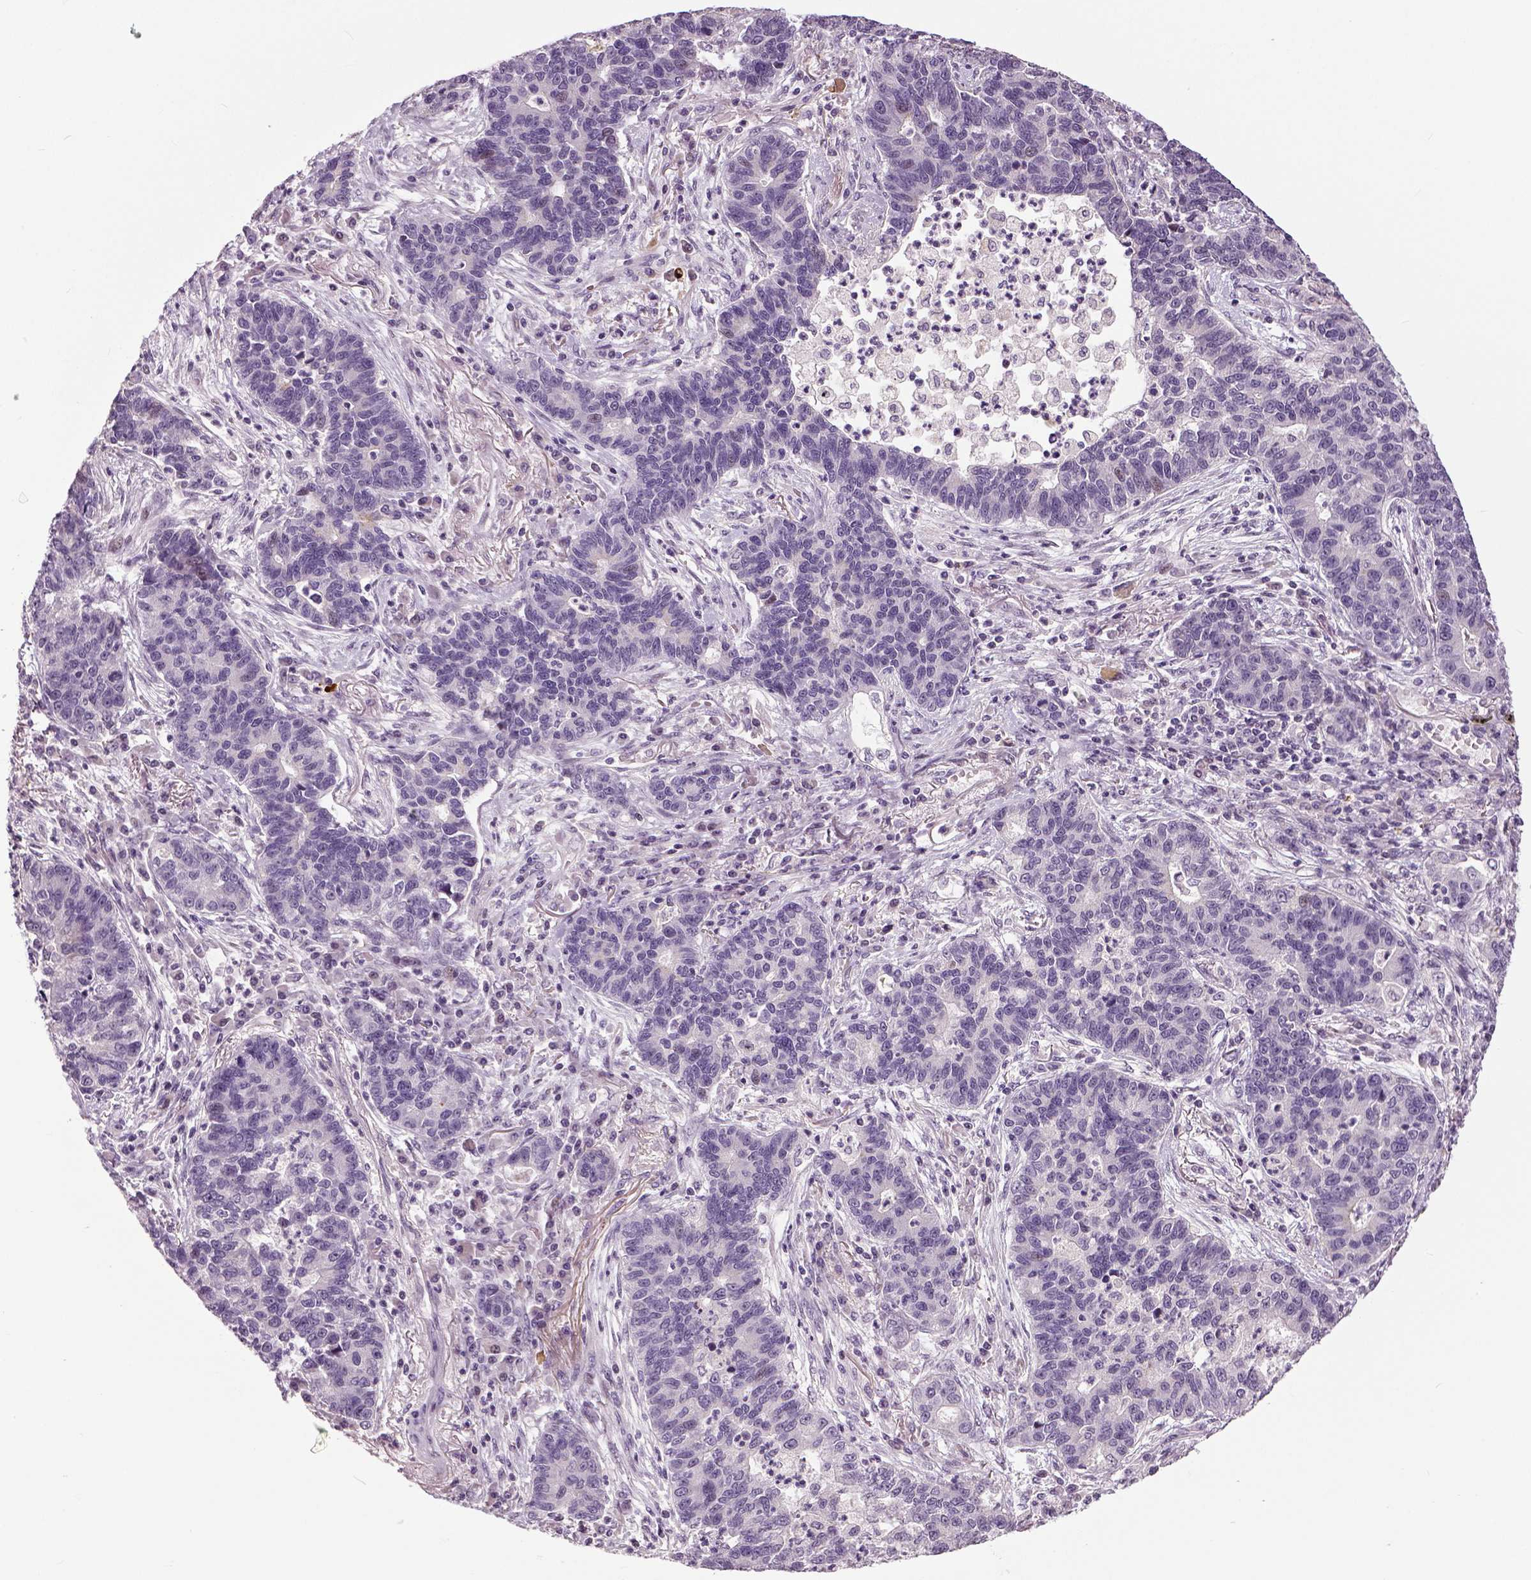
{"staining": {"intensity": "negative", "quantity": "none", "location": "none"}, "tissue": "lung cancer", "cell_type": "Tumor cells", "image_type": "cancer", "snomed": [{"axis": "morphology", "description": "Adenocarcinoma, NOS"}, {"axis": "topography", "description": "Lung"}], "caption": "IHC of human lung adenocarcinoma demonstrates no positivity in tumor cells. The staining was performed using DAB (3,3'-diaminobenzidine) to visualize the protein expression in brown, while the nuclei were stained in blue with hematoxylin (Magnification: 20x).", "gene": "NECAB1", "patient": {"sex": "female", "age": 57}}